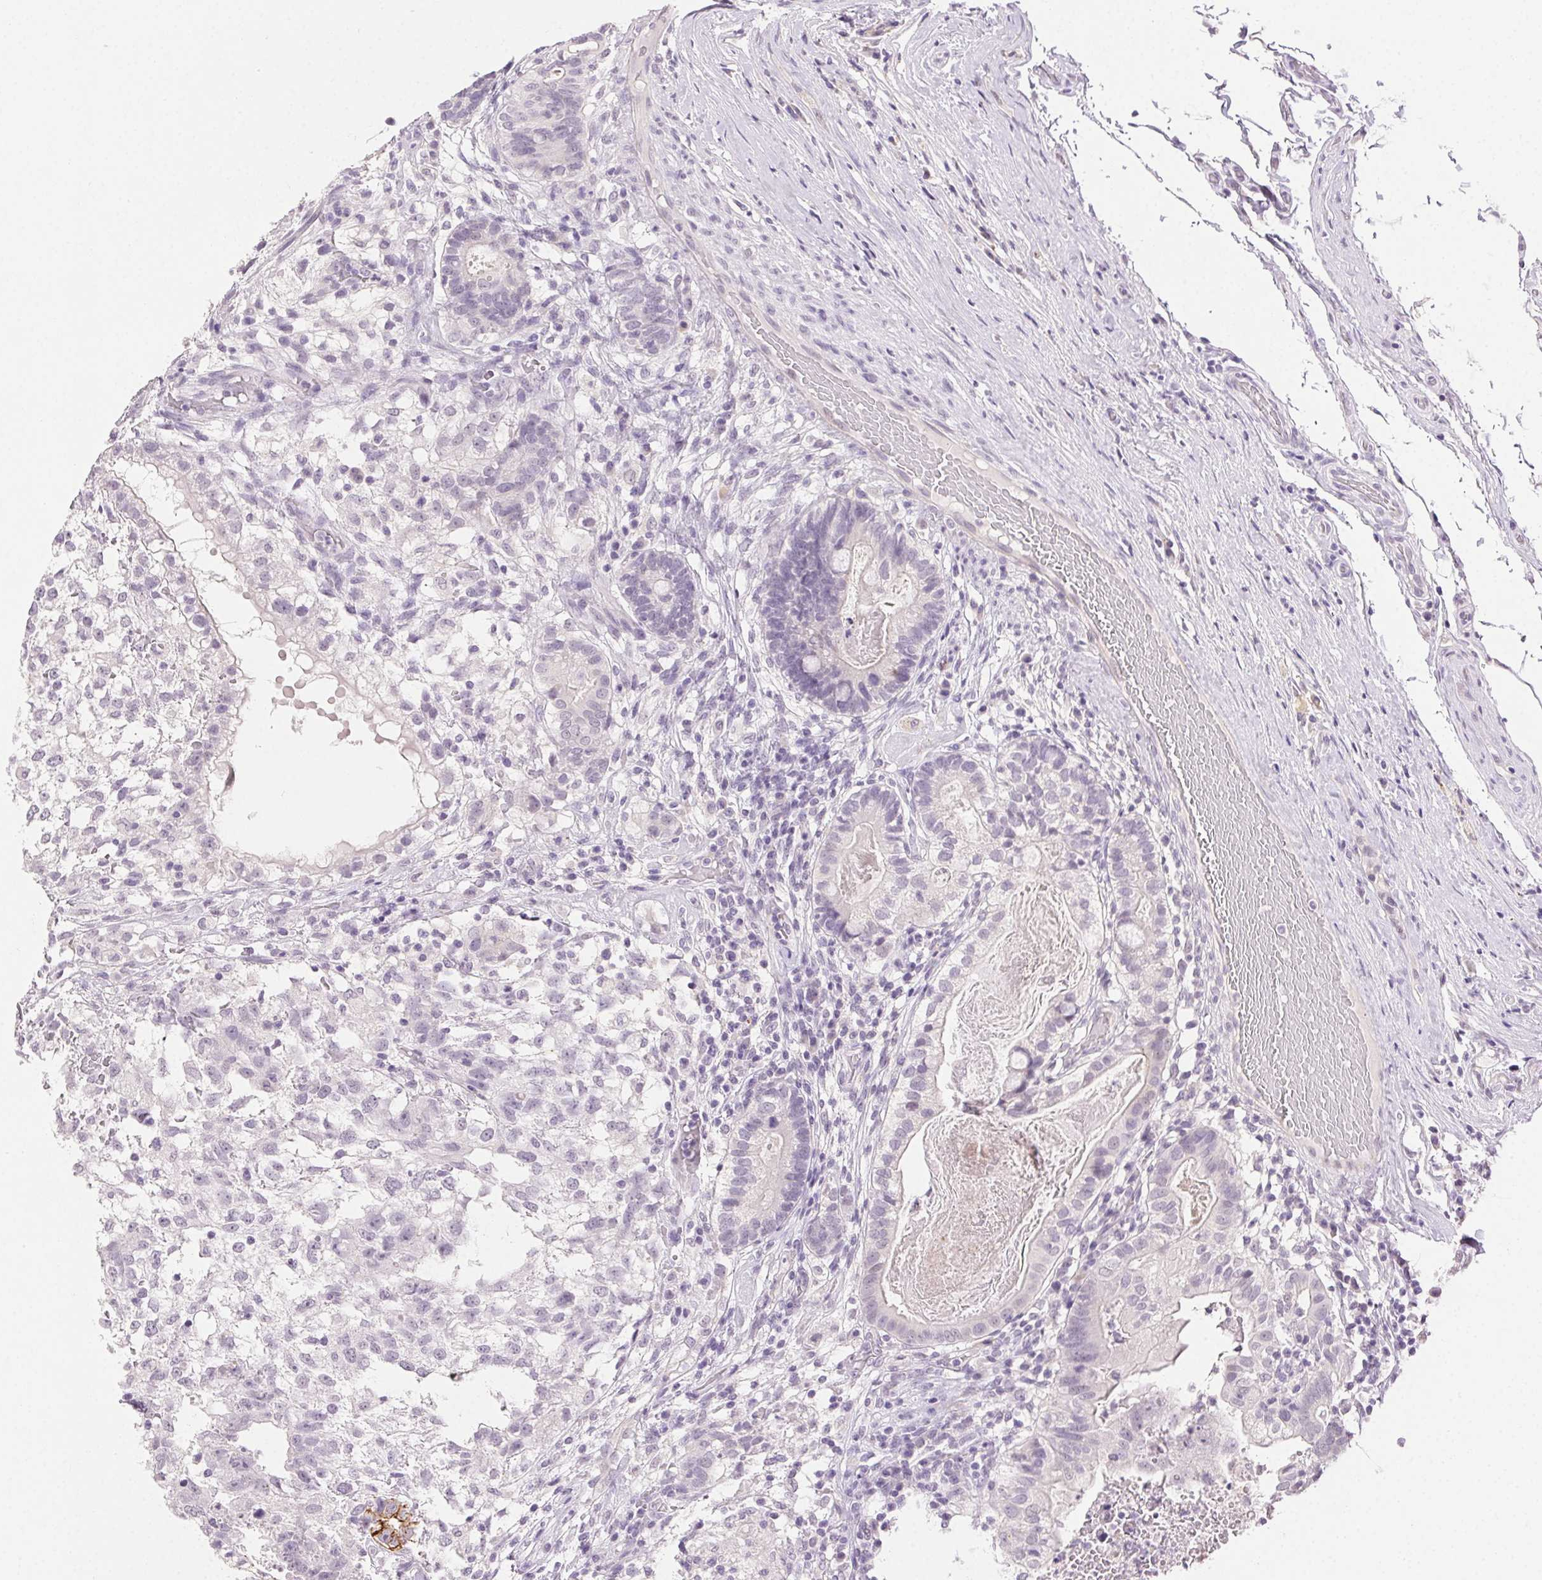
{"staining": {"intensity": "negative", "quantity": "none", "location": "none"}, "tissue": "testis cancer", "cell_type": "Tumor cells", "image_type": "cancer", "snomed": [{"axis": "morphology", "description": "Seminoma, NOS"}, {"axis": "morphology", "description": "Carcinoma, Embryonal, NOS"}, {"axis": "topography", "description": "Testis"}], "caption": "Tumor cells are negative for brown protein staining in testis cancer.", "gene": "CLDN10", "patient": {"sex": "male", "age": 41}}